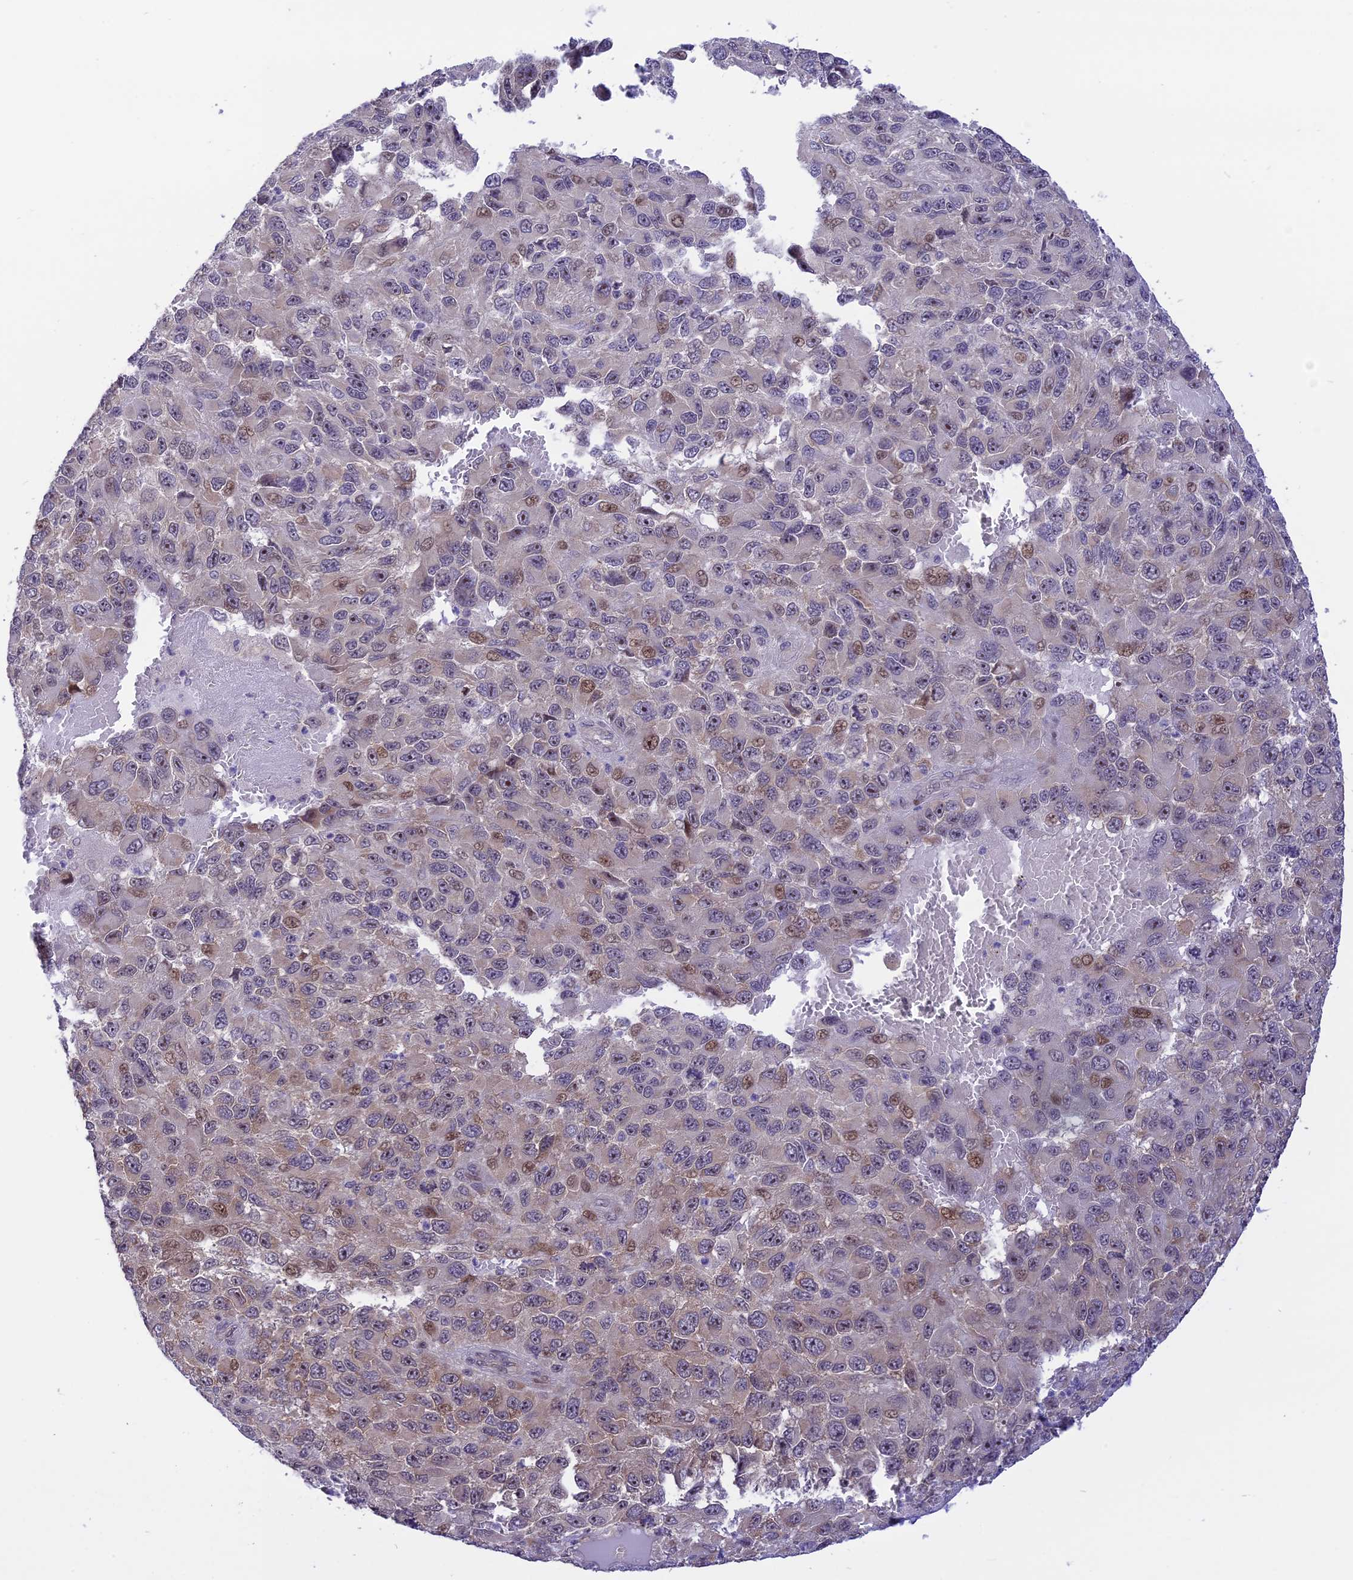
{"staining": {"intensity": "moderate", "quantity": "<25%", "location": "nuclear"}, "tissue": "melanoma", "cell_type": "Tumor cells", "image_type": "cancer", "snomed": [{"axis": "morphology", "description": "Normal tissue, NOS"}, {"axis": "morphology", "description": "Malignant melanoma, NOS"}, {"axis": "topography", "description": "Skin"}], "caption": "Immunohistochemical staining of melanoma shows low levels of moderate nuclear staining in approximately <25% of tumor cells. (DAB IHC, brown staining for protein, blue staining for nuclei).", "gene": "ZNF837", "patient": {"sex": "female", "age": 96}}